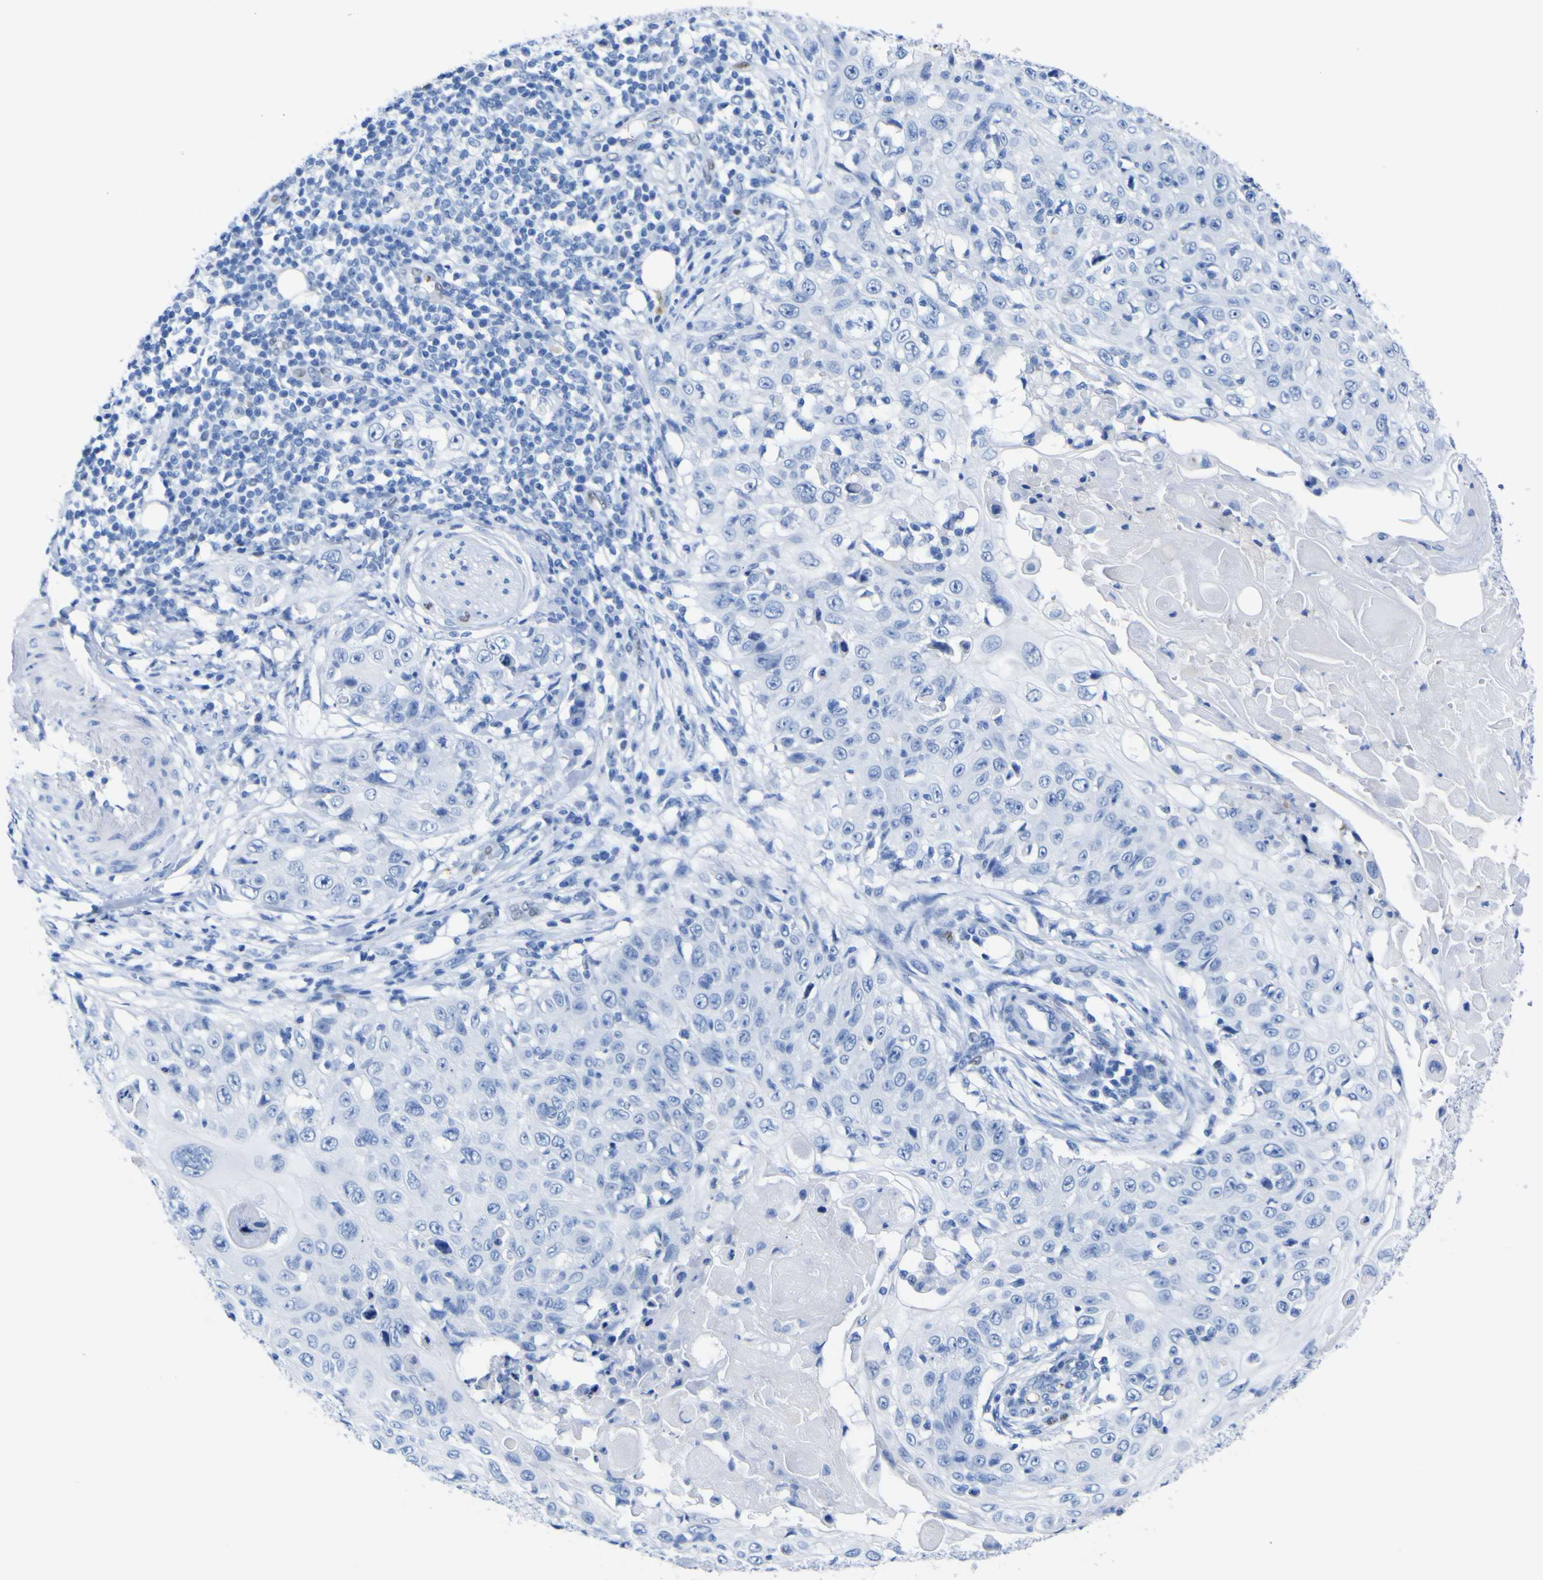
{"staining": {"intensity": "negative", "quantity": "none", "location": "none"}, "tissue": "skin cancer", "cell_type": "Tumor cells", "image_type": "cancer", "snomed": [{"axis": "morphology", "description": "Squamous cell carcinoma, NOS"}, {"axis": "topography", "description": "Skin"}], "caption": "Immunohistochemical staining of human skin cancer reveals no significant positivity in tumor cells.", "gene": "DACH1", "patient": {"sex": "male", "age": 86}}